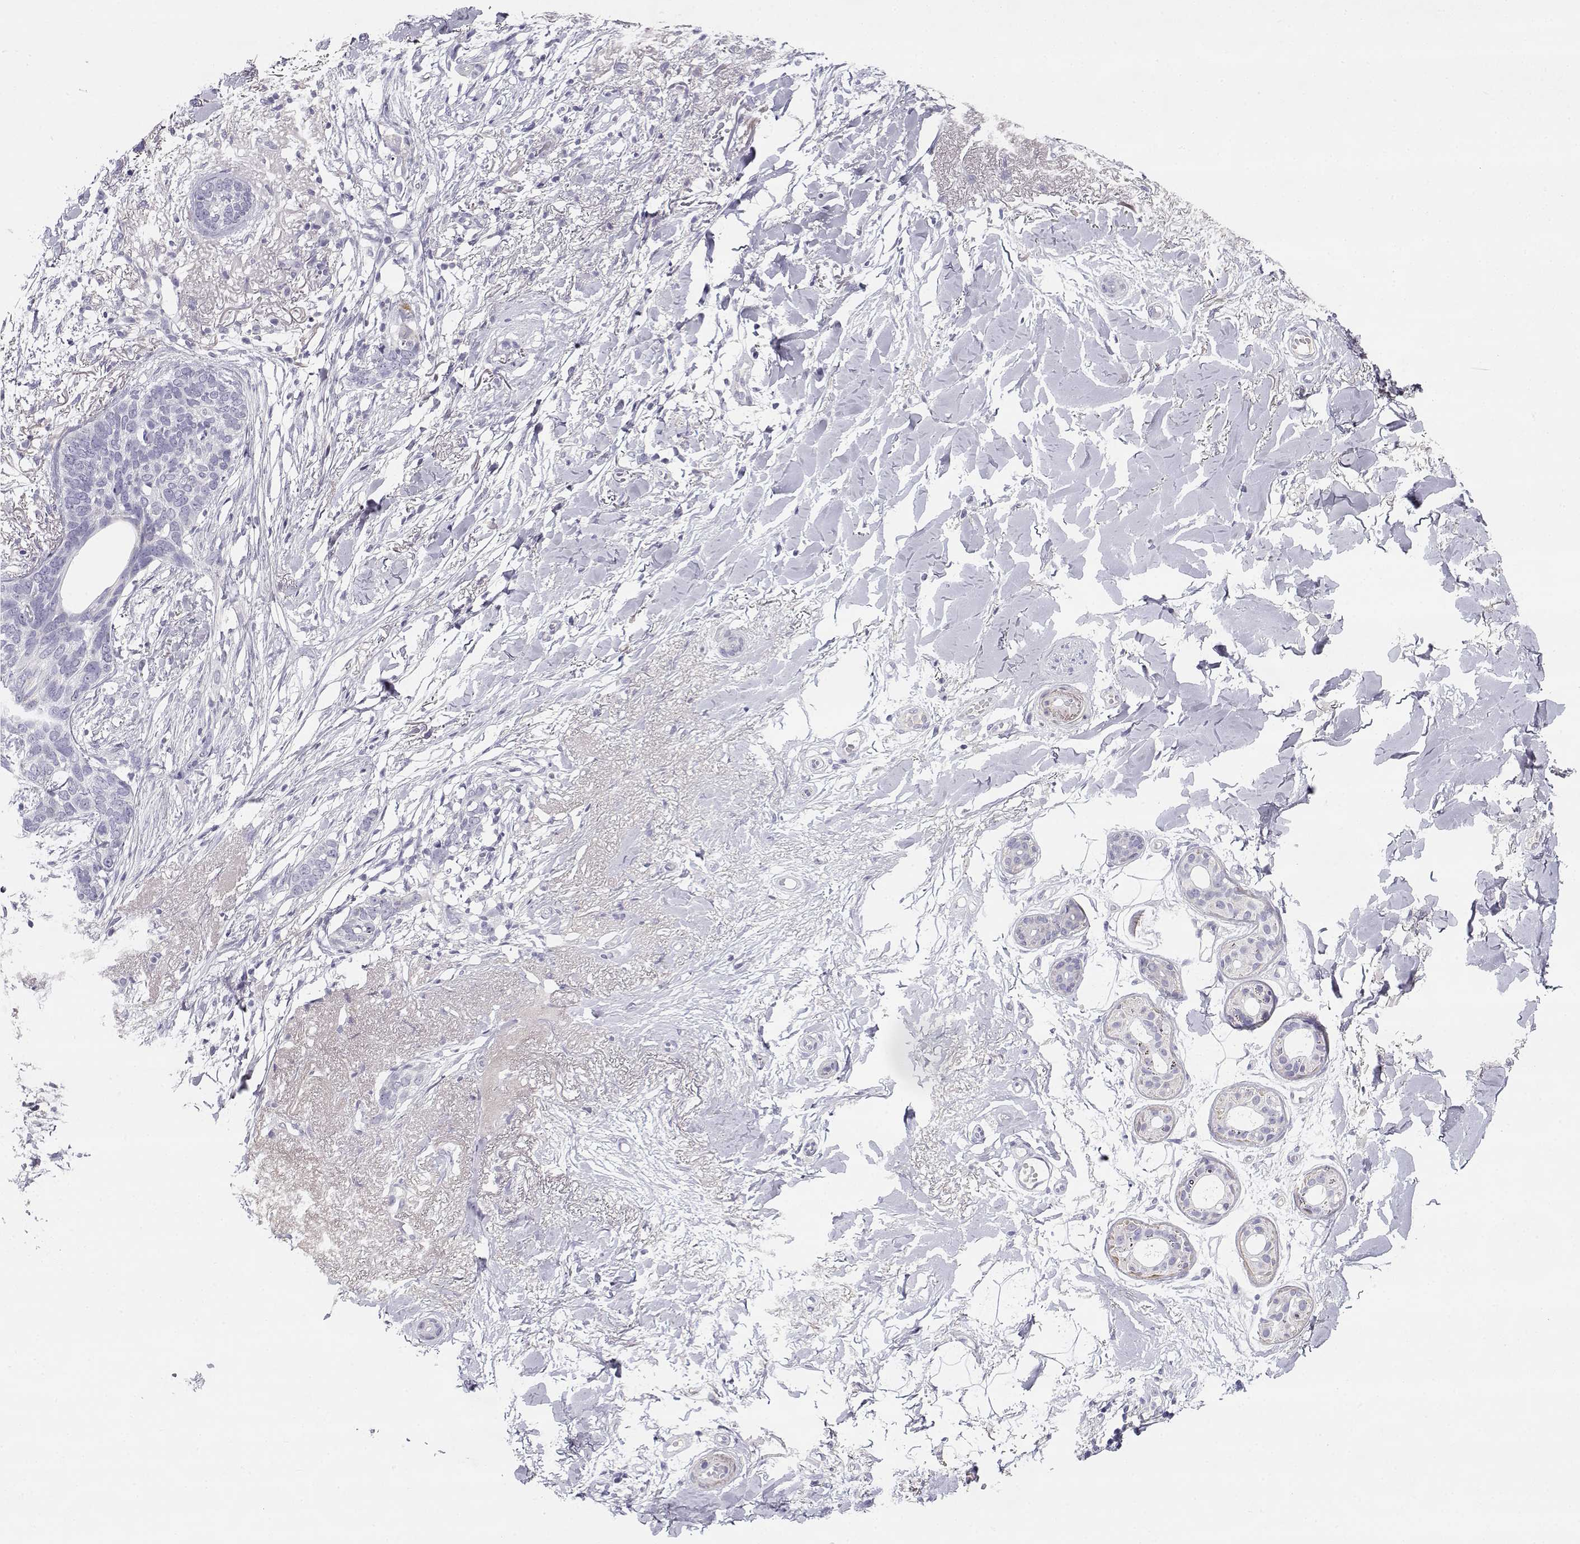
{"staining": {"intensity": "negative", "quantity": "none", "location": "none"}, "tissue": "skin cancer", "cell_type": "Tumor cells", "image_type": "cancer", "snomed": [{"axis": "morphology", "description": "Normal tissue, NOS"}, {"axis": "morphology", "description": "Basal cell carcinoma"}, {"axis": "topography", "description": "Skin"}], "caption": "Immunohistochemical staining of human basal cell carcinoma (skin) shows no significant expression in tumor cells.", "gene": "CREB3L3", "patient": {"sex": "male", "age": 84}}